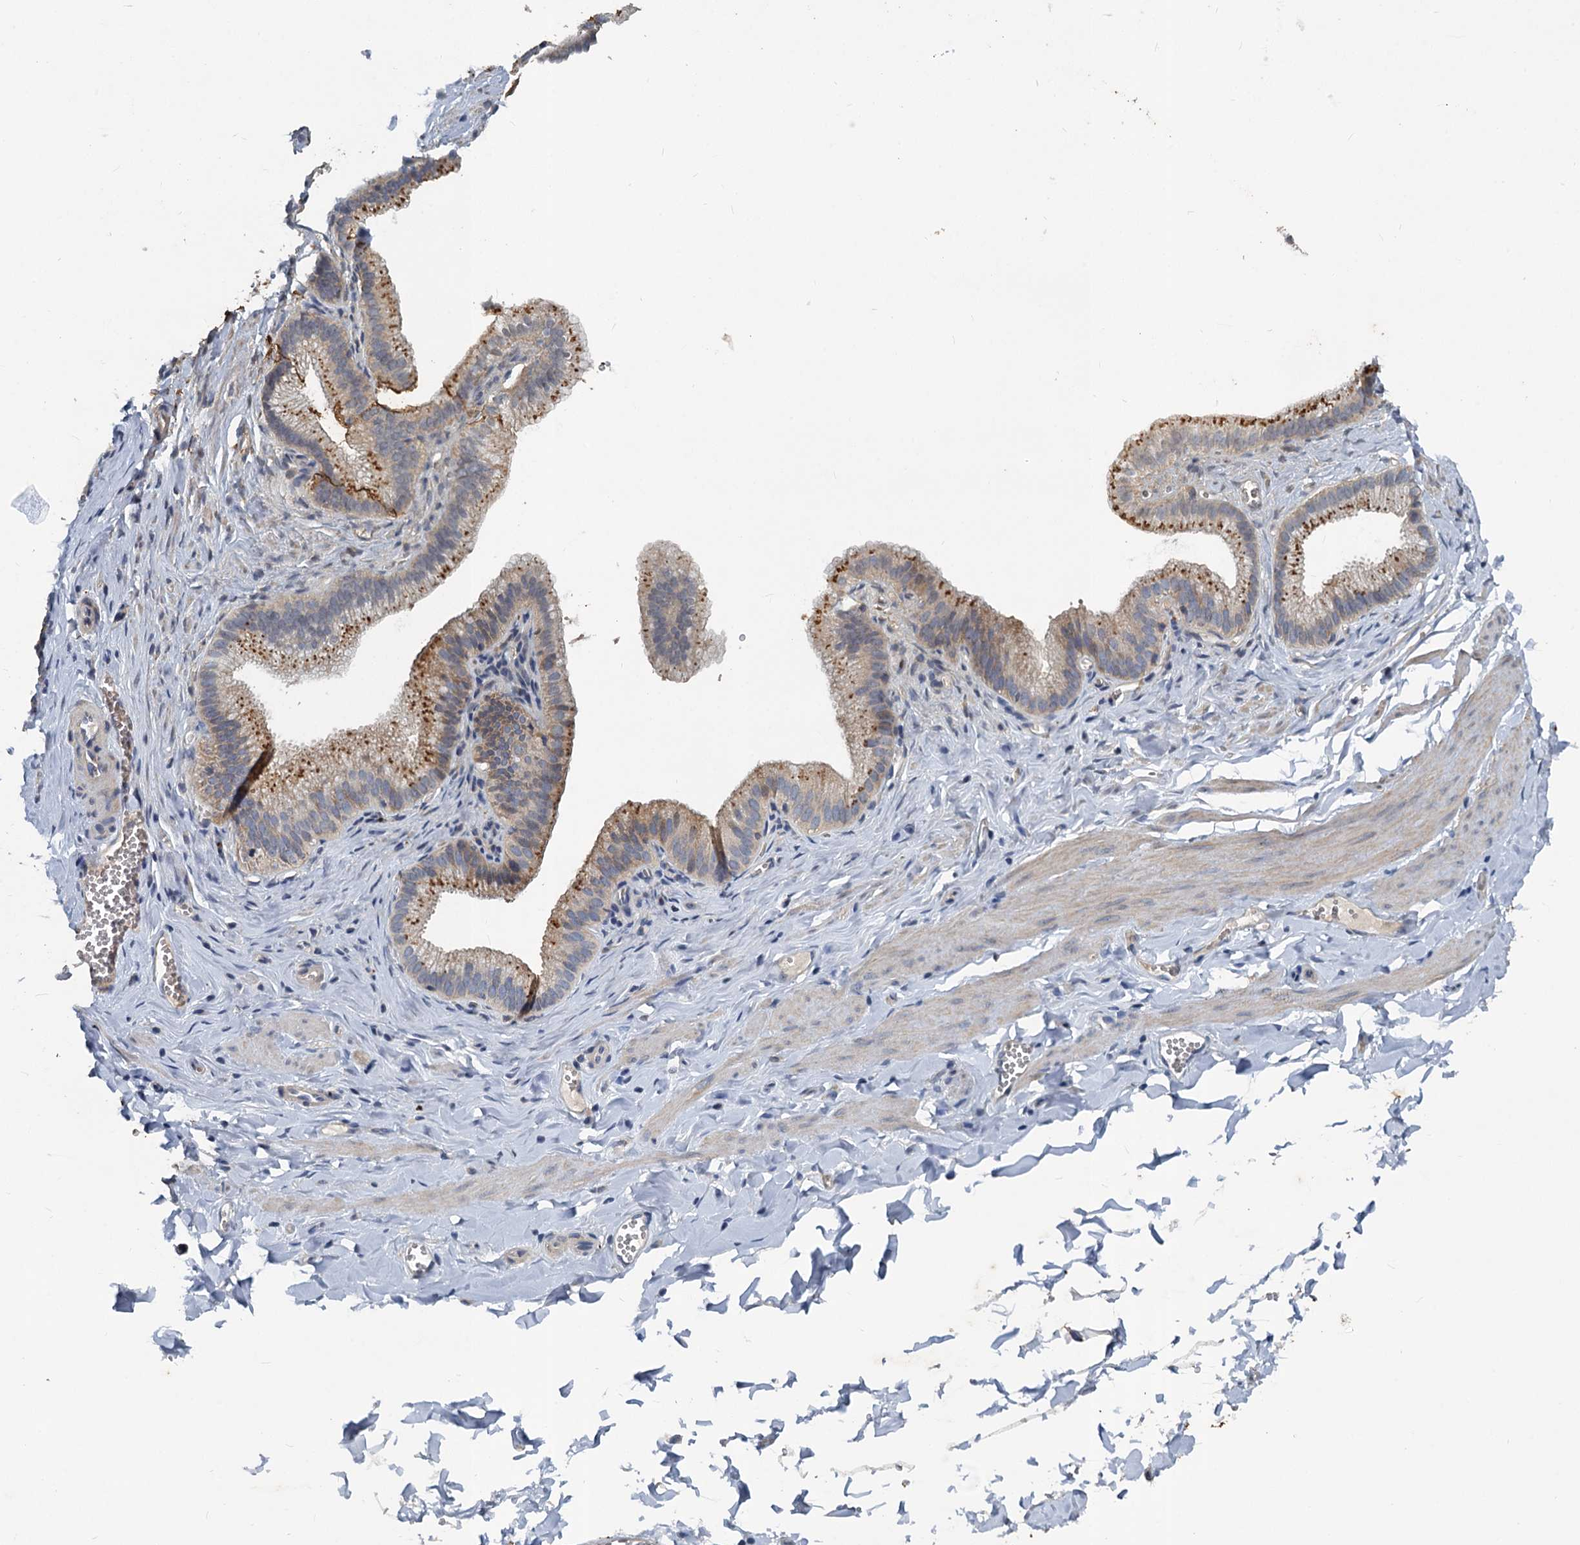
{"staining": {"intensity": "negative", "quantity": "none", "location": "none"}, "tissue": "adipose tissue", "cell_type": "Adipocytes", "image_type": "normal", "snomed": [{"axis": "morphology", "description": "Normal tissue, NOS"}, {"axis": "topography", "description": "Gallbladder"}, {"axis": "topography", "description": "Peripheral nerve tissue"}], "caption": "Immunohistochemistry micrograph of benign human adipose tissue stained for a protein (brown), which exhibits no positivity in adipocytes.", "gene": "SLC2A7", "patient": {"sex": "male", "age": 38}}